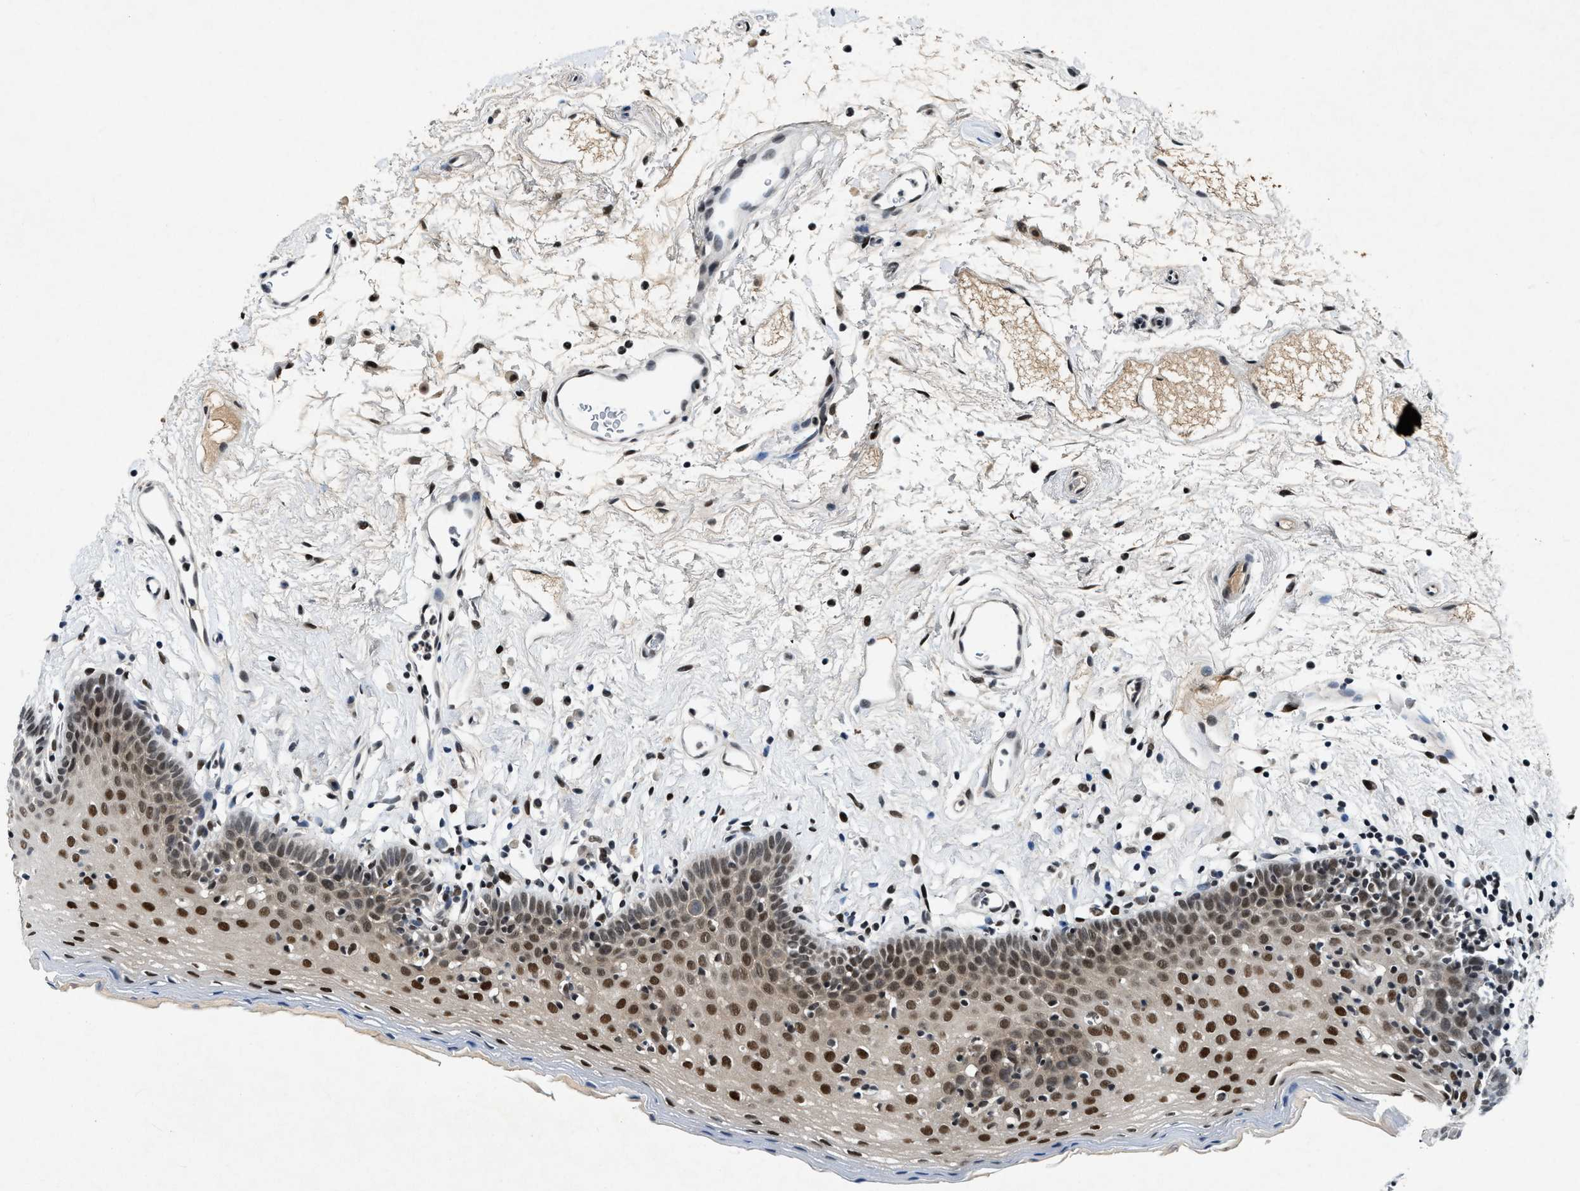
{"staining": {"intensity": "strong", "quantity": ">75%", "location": "nuclear"}, "tissue": "oral mucosa", "cell_type": "Squamous epithelial cells", "image_type": "normal", "snomed": [{"axis": "morphology", "description": "Normal tissue, NOS"}, {"axis": "topography", "description": "Oral tissue"}], "caption": "Immunohistochemistry (IHC) staining of benign oral mucosa, which shows high levels of strong nuclear positivity in approximately >75% of squamous epithelial cells indicating strong nuclear protein positivity. The staining was performed using DAB (brown) for protein detection and nuclei were counterstained in hematoxylin (blue).", "gene": "NCOA1", "patient": {"sex": "male", "age": 66}}